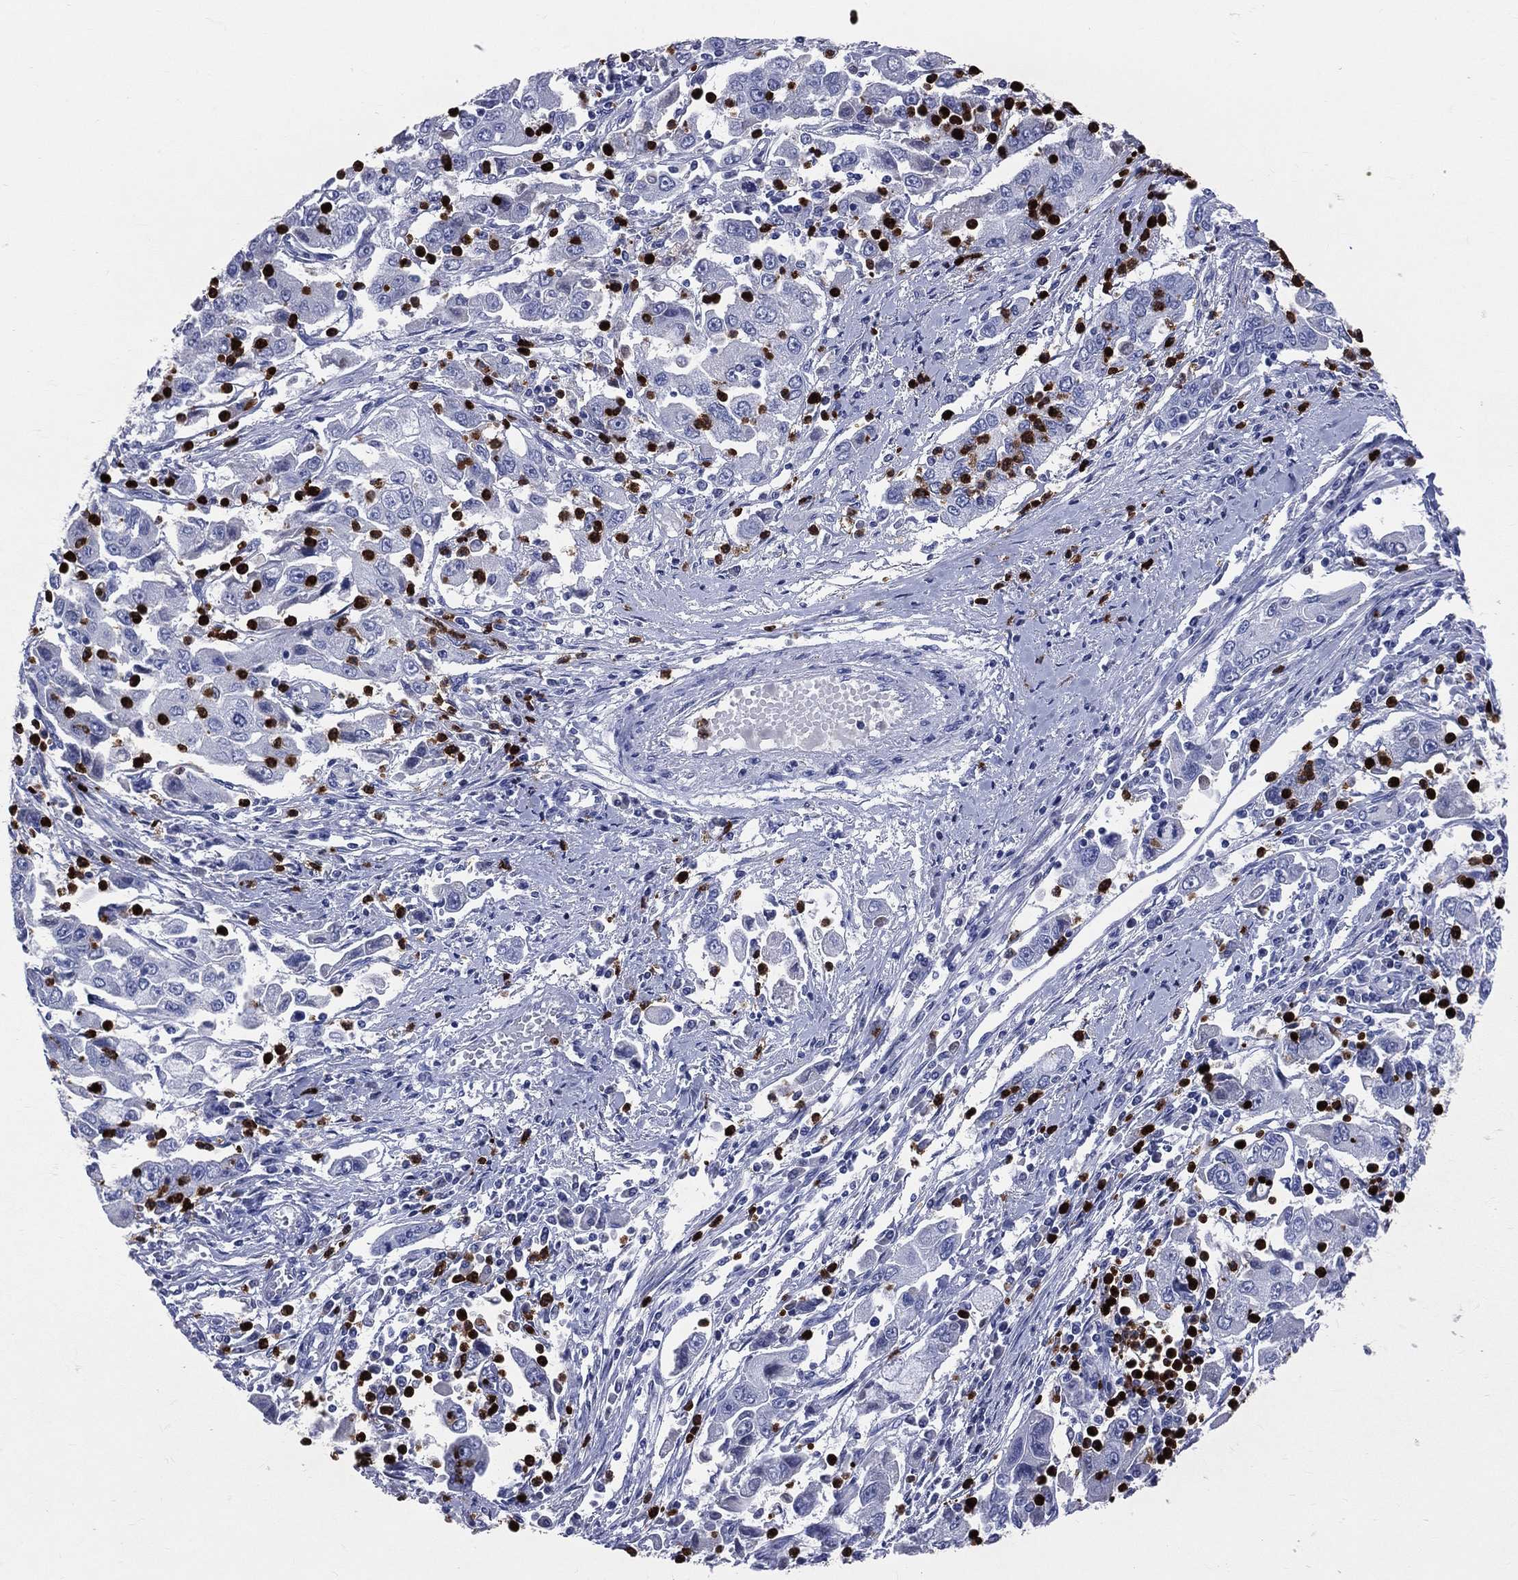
{"staining": {"intensity": "negative", "quantity": "none", "location": "none"}, "tissue": "cervical cancer", "cell_type": "Tumor cells", "image_type": "cancer", "snomed": [{"axis": "morphology", "description": "Squamous cell carcinoma, NOS"}, {"axis": "topography", "description": "Cervix"}], "caption": "DAB immunohistochemical staining of squamous cell carcinoma (cervical) shows no significant expression in tumor cells. Brightfield microscopy of IHC stained with DAB (3,3'-diaminobenzidine) (brown) and hematoxylin (blue), captured at high magnification.", "gene": "PGLYRP1", "patient": {"sex": "female", "age": 36}}